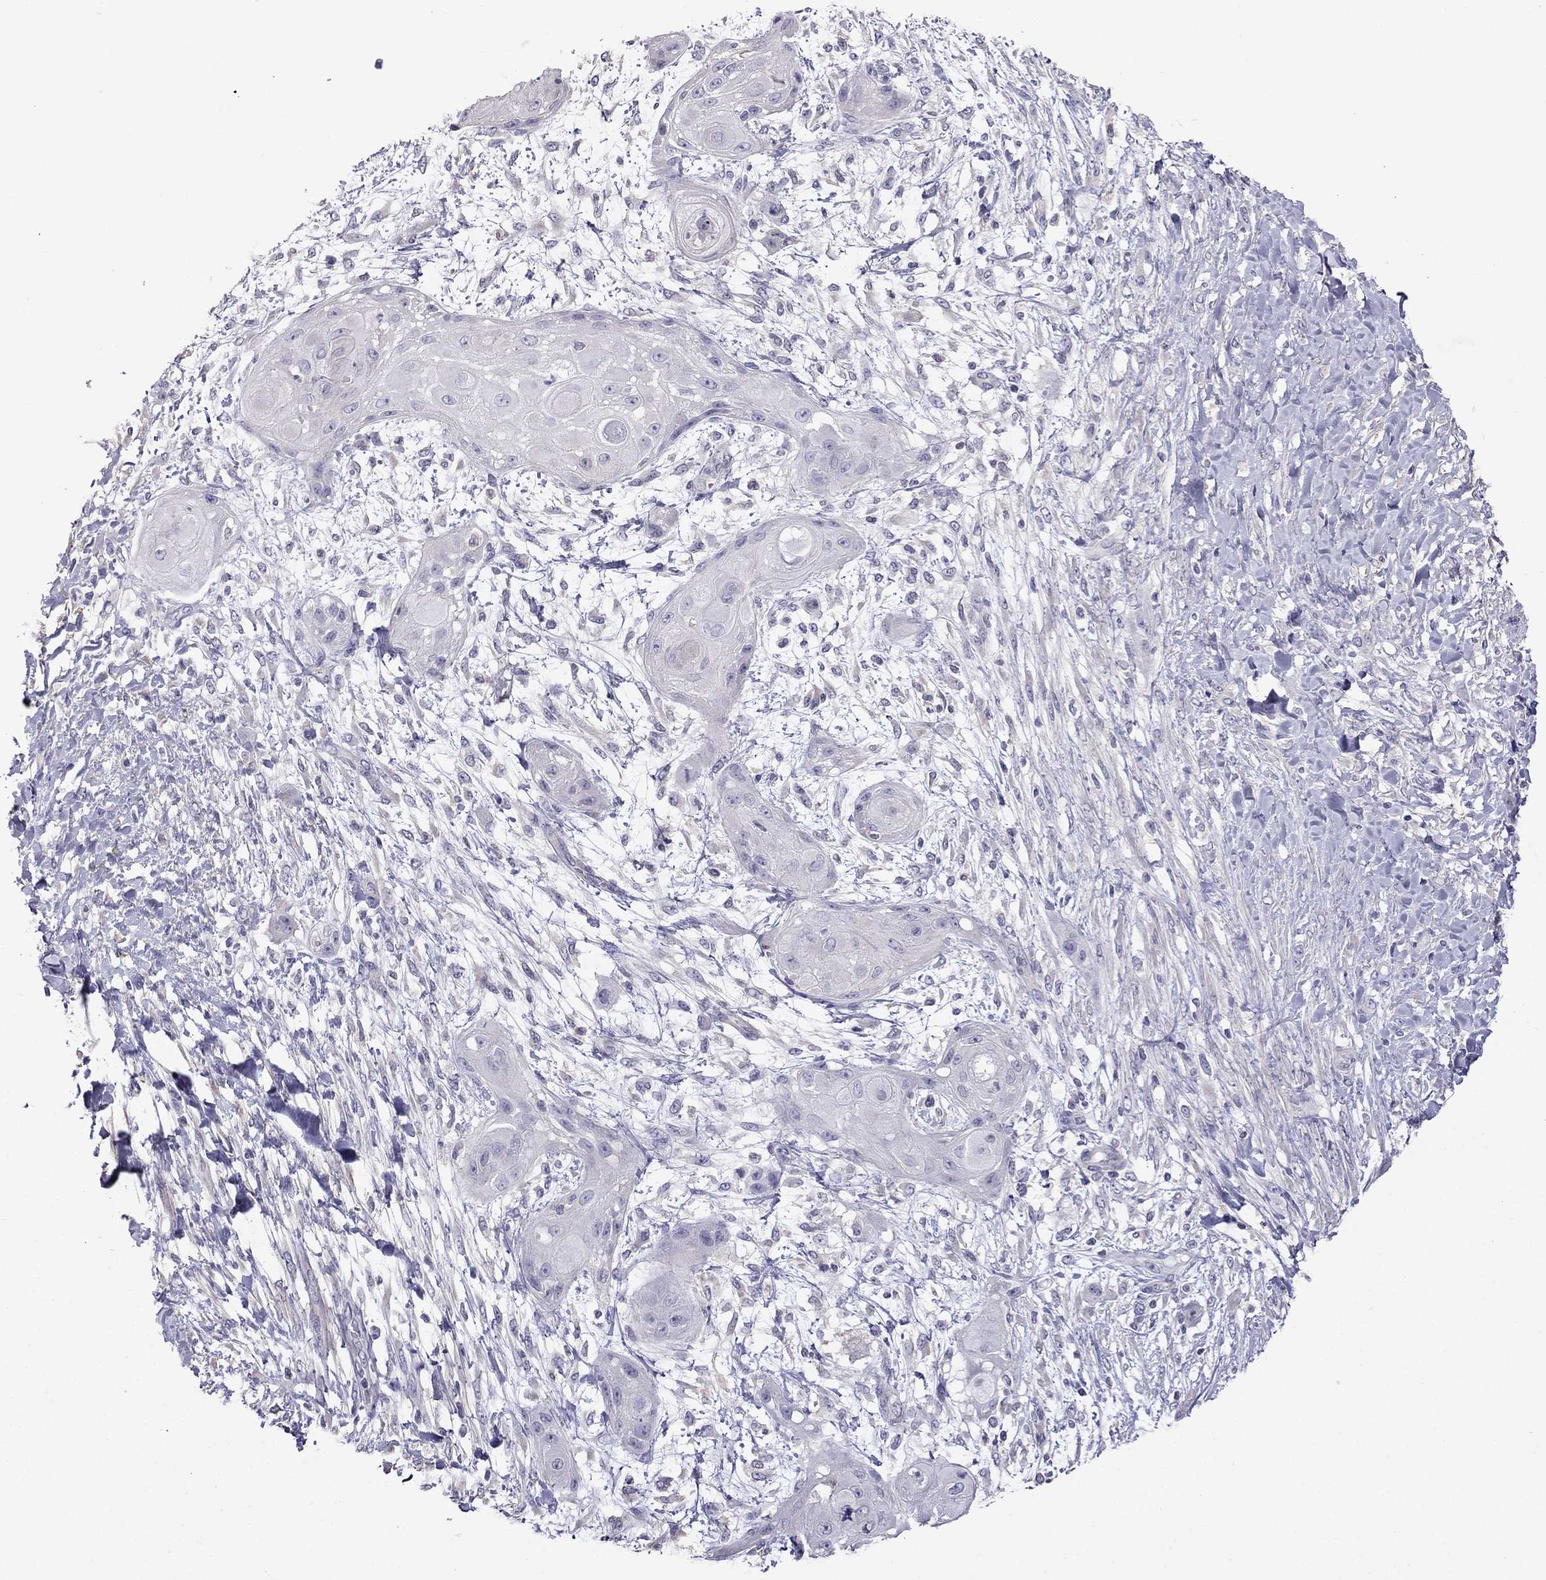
{"staining": {"intensity": "negative", "quantity": "none", "location": "none"}, "tissue": "skin cancer", "cell_type": "Tumor cells", "image_type": "cancer", "snomed": [{"axis": "morphology", "description": "Squamous cell carcinoma, NOS"}, {"axis": "topography", "description": "Skin"}], "caption": "High power microscopy image of an immunohistochemistry (IHC) image of skin squamous cell carcinoma, revealing no significant expression in tumor cells. (DAB IHC with hematoxylin counter stain).", "gene": "SCNN1D", "patient": {"sex": "male", "age": 62}}